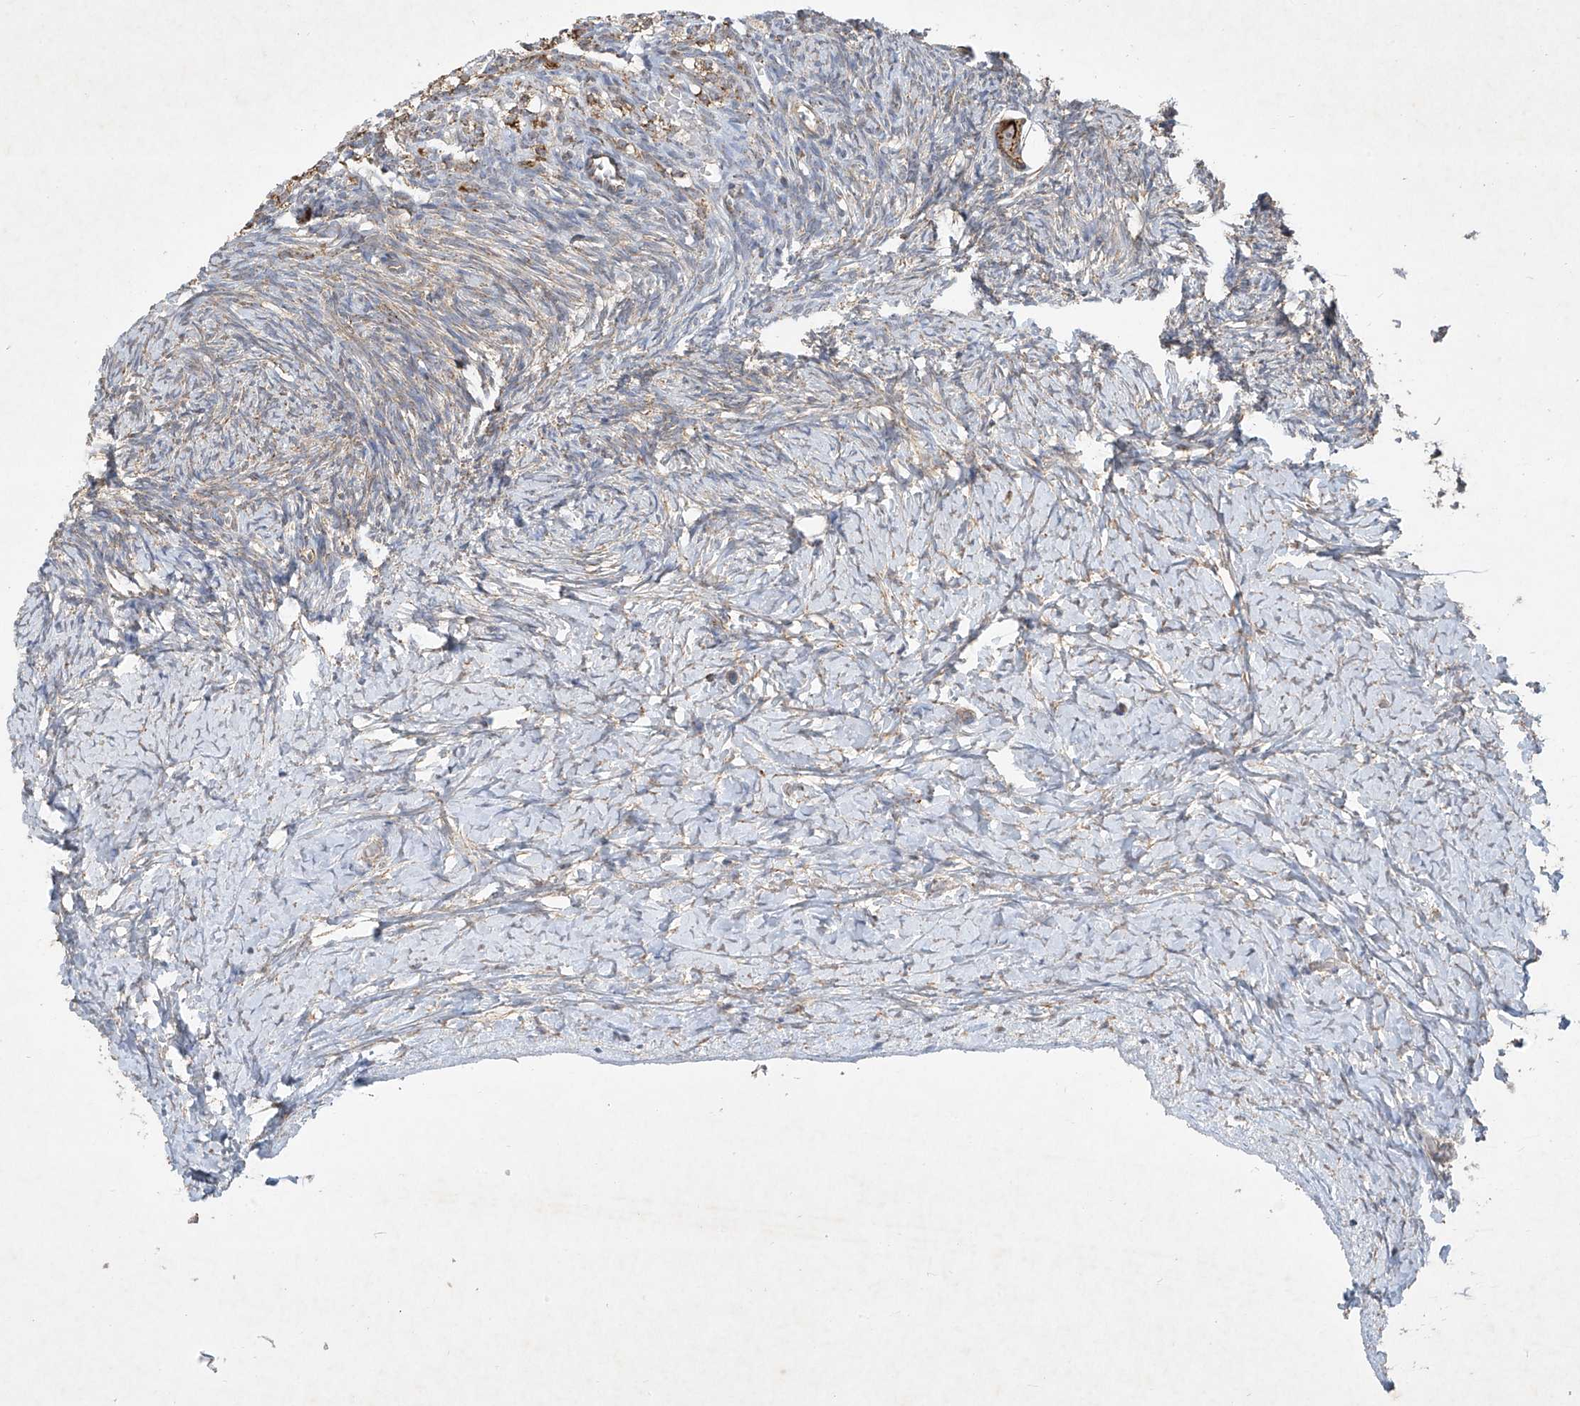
{"staining": {"intensity": "moderate", "quantity": ">75%", "location": "cytoplasmic/membranous"}, "tissue": "ovary", "cell_type": "Follicle cells", "image_type": "normal", "snomed": [{"axis": "morphology", "description": "Normal tissue, NOS"}, {"axis": "morphology", "description": "Developmental malformation"}, {"axis": "topography", "description": "Ovary"}], "caption": "An image of ovary stained for a protein reveals moderate cytoplasmic/membranous brown staining in follicle cells.", "gene": "UQCC1", "patient": {"sex": "female", "age": 39}}